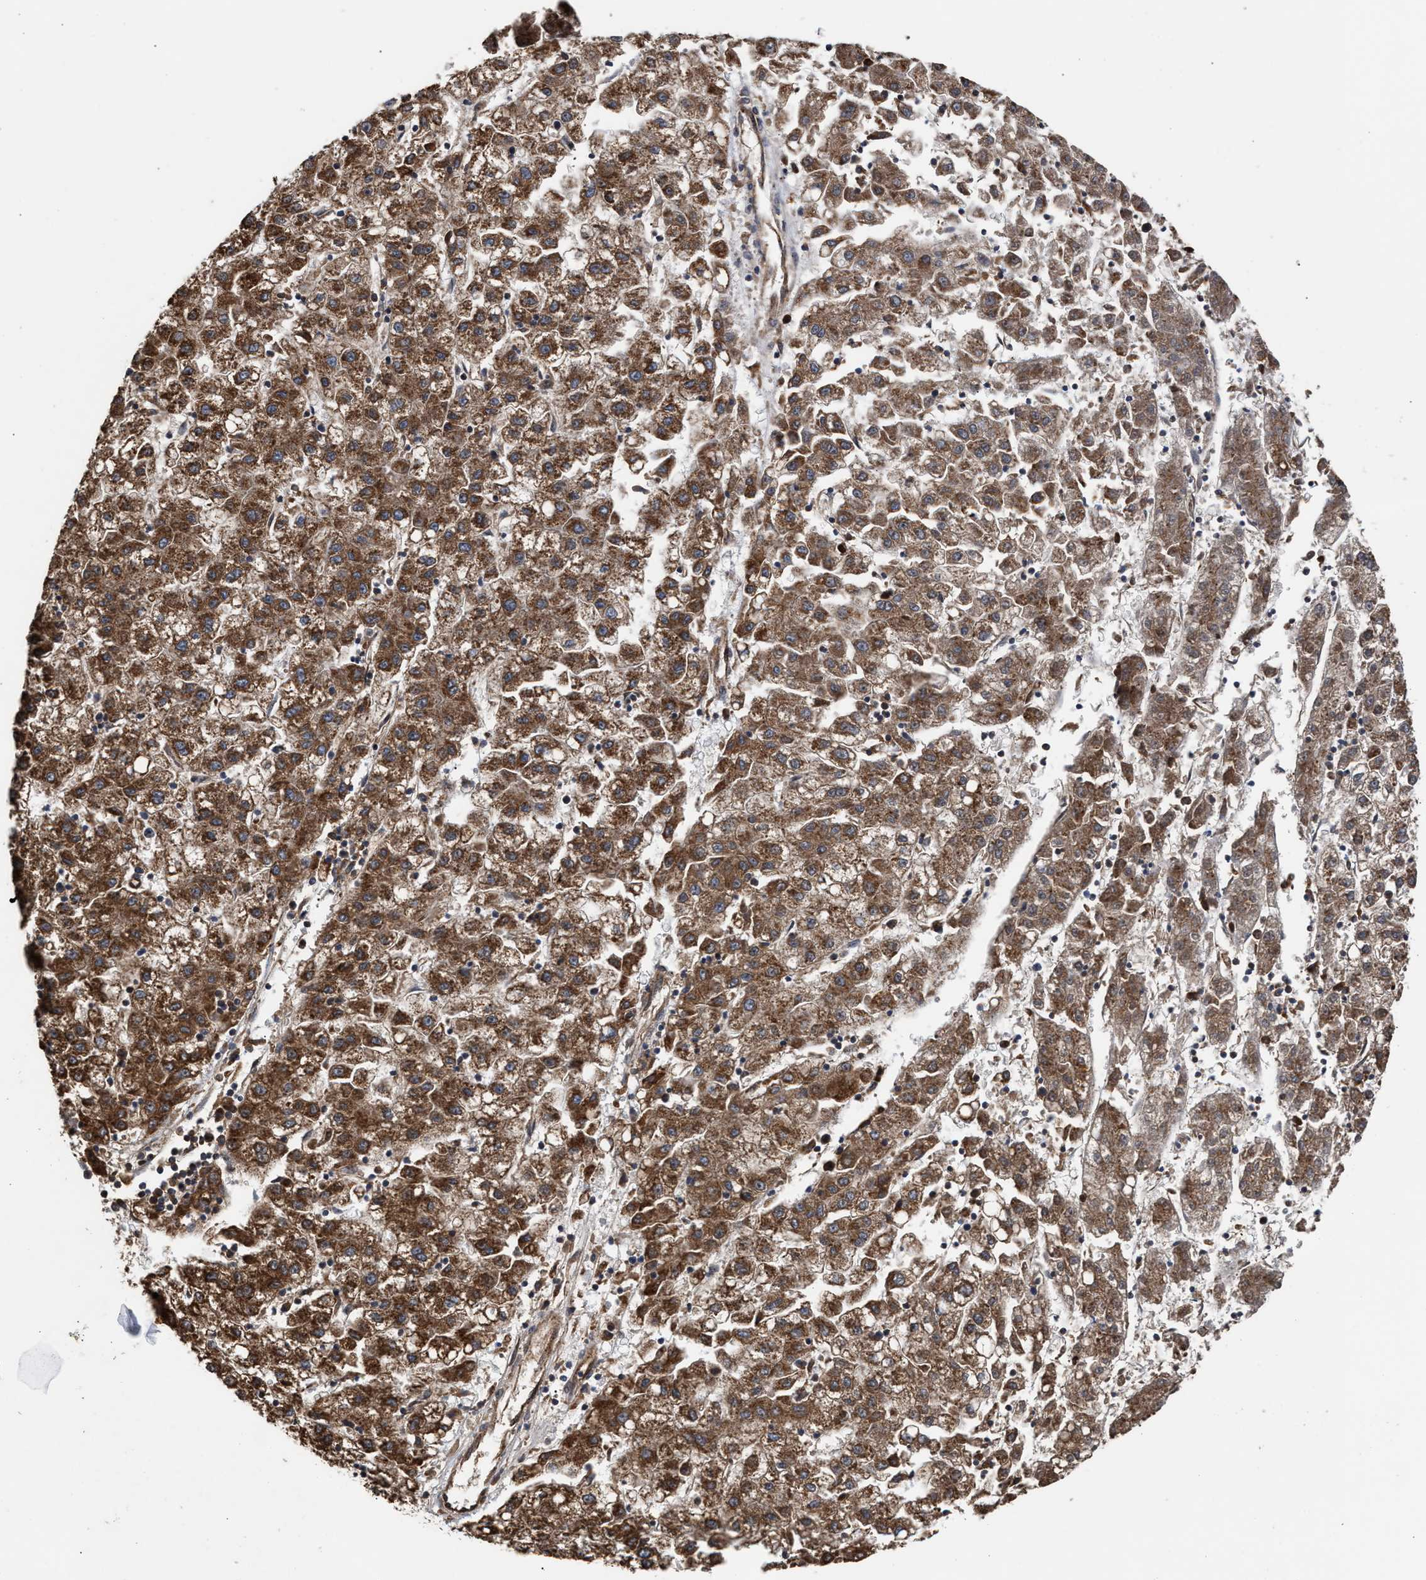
{"staining": {"intensity": "strong", "quantity": ">75%", "location": "cytoplasmic/membranous"}, "tissue": "liver cancer", "cell_type": "Tumor cells", "image_type": "cancer", "snomed": [{"axis": "morphology", "description": "Carcinoma, Hepatocellular, NOS"}, {"axis": "topography", "description": "Liver"}], "caption": "Human liver cancer (hepatocellular carcinoma) stained with a protein marker displays strong staining in tumor cells.", "gene": "EXOSC2", "patient": {"sex": "male", "age": 72}}